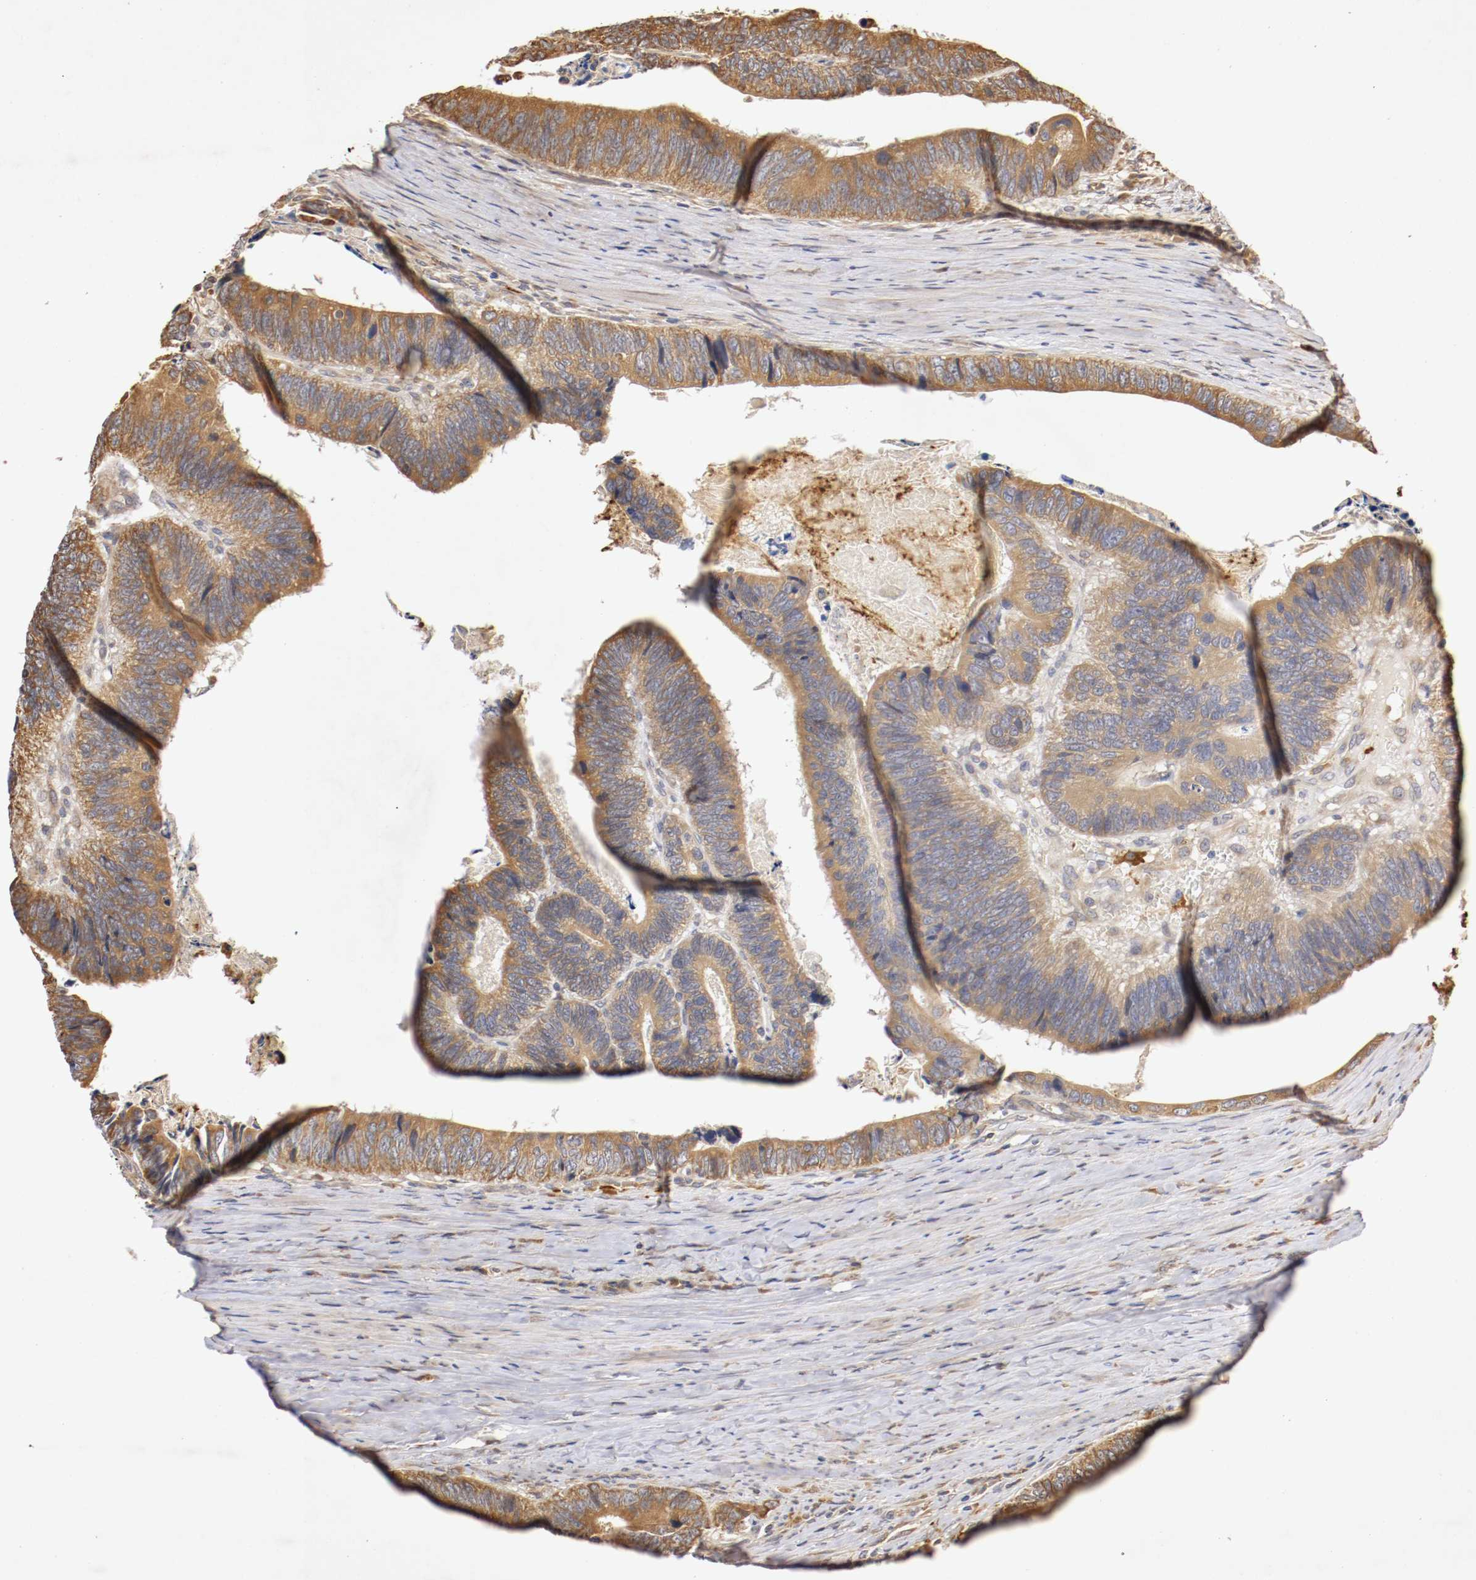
{"staining": {"intensity": "strong", "quantity": ">75%", "location": "cytoplasmic/membranous"}, "tissue": "colorectal cancer", "cell_type": "Tumor cells", "image_type": "cancer", "snomed": [{"axis": "morphology", "description": "Adenocarcinoma, NOS"}, {"axis": "topography", "description": "Colon"}], "caption": "Adenocarcinoma (colorectal) was stained to show a protein in brown. There is high levels of strong cytoplasmic/membranous positivity in about >75% of tumor cells.", "gene": "VEZT", "patient": {"sex": "male", "age": 72}}